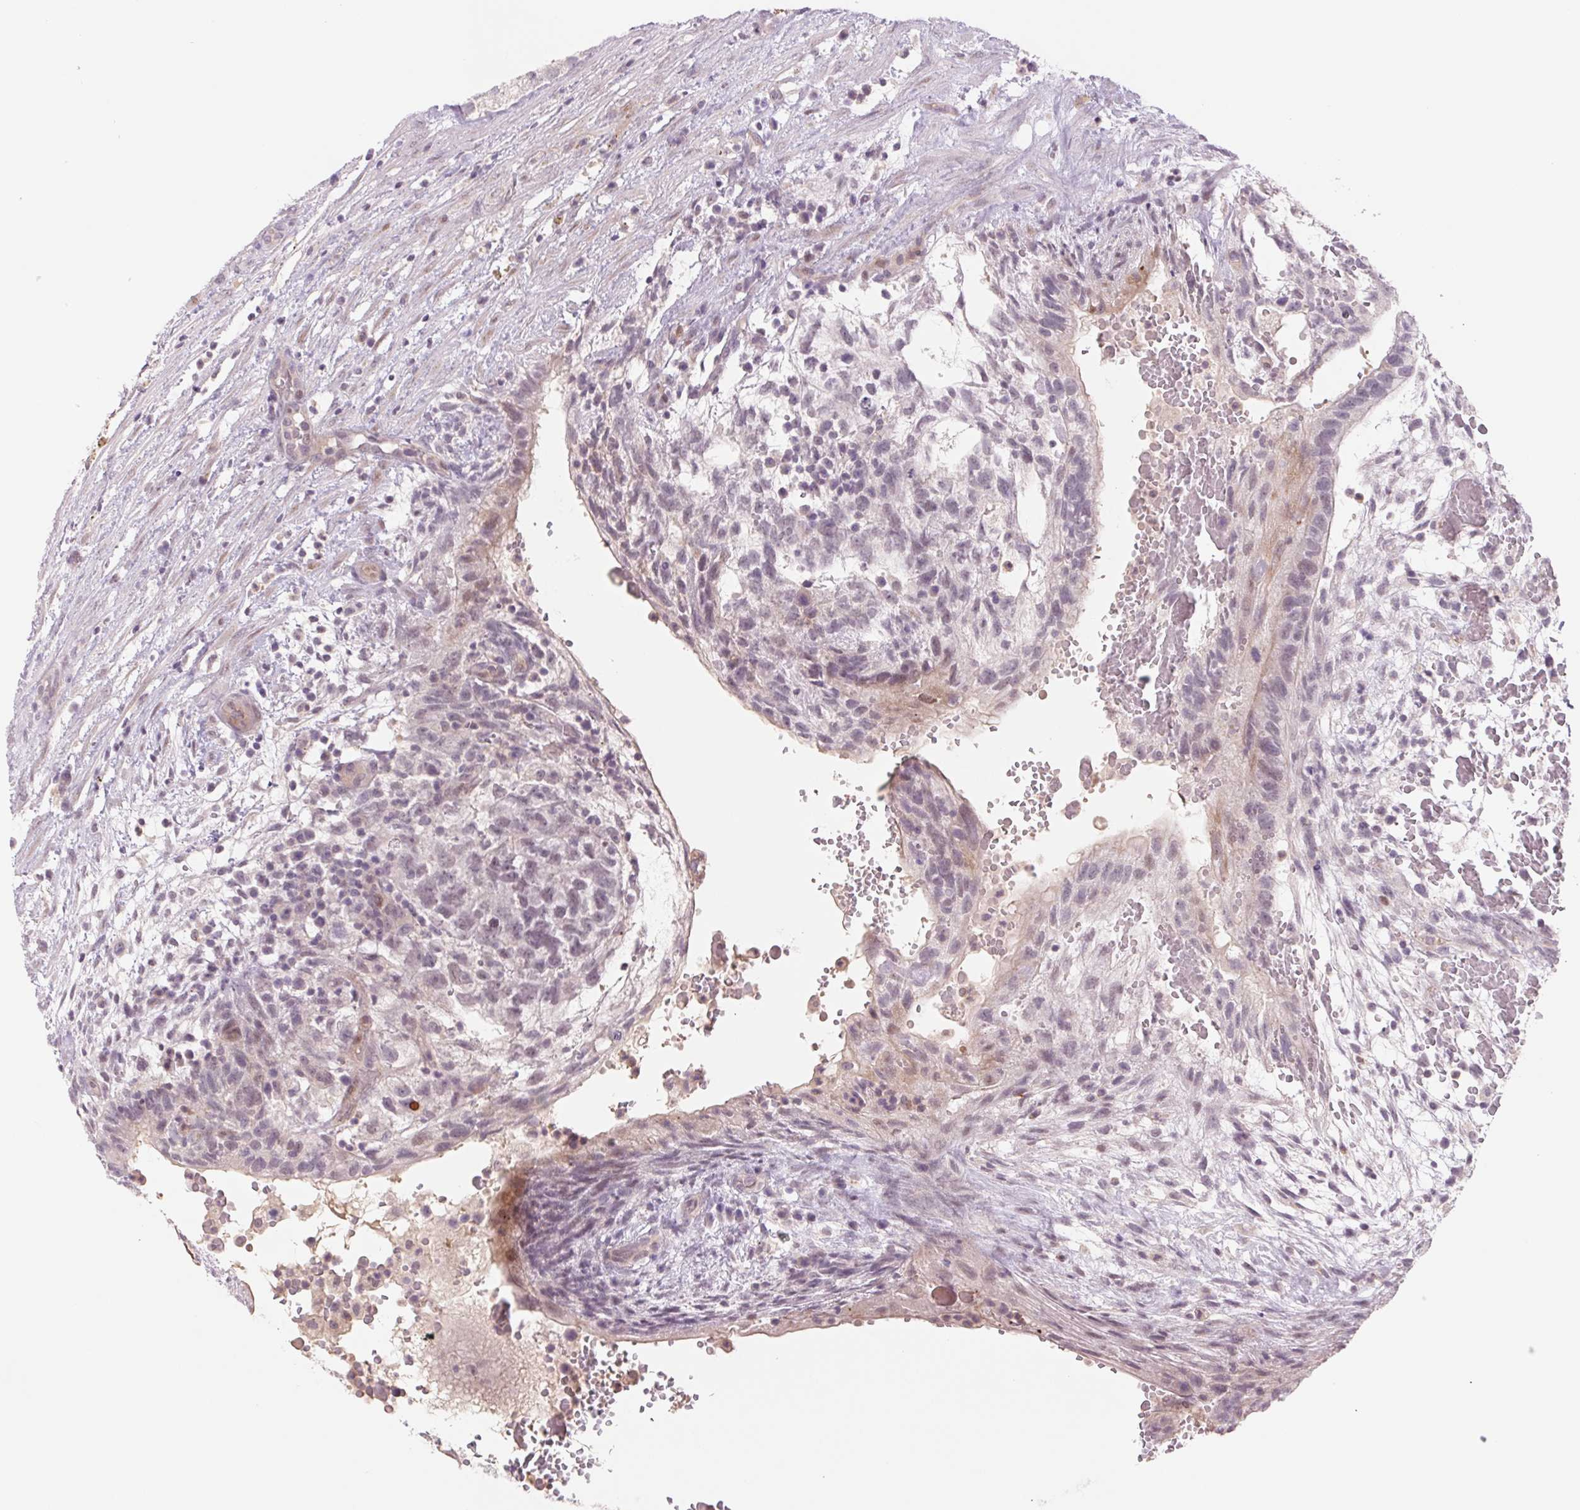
{"staining": {"intensity": "weak", "quantity": "<25%", "location": "nuclear"}, "tissue": "testis cancer", "cell_type": "Tumor cells", "image_type": "cancer", "snomed": [{"axis": "morphology", "description": "Normal tissue, NOS"}, {"axis": "morphology", "description": "Carcinoma, Embryonal, NOS"}, {"axis": "topography", "description": "Testis"}], "caption": "Tumor cells are negative for protein expression in human testis cancer (embryonal carcinoma). Brightfield microscopy of immunohistochemistry stained with DAB (3,3'-diaminobenzidine) (brown) and hematoxylin (blue), captured at high magnification.", "gene": "KRT1", "patient": {"sex": "male", "age": 32}}